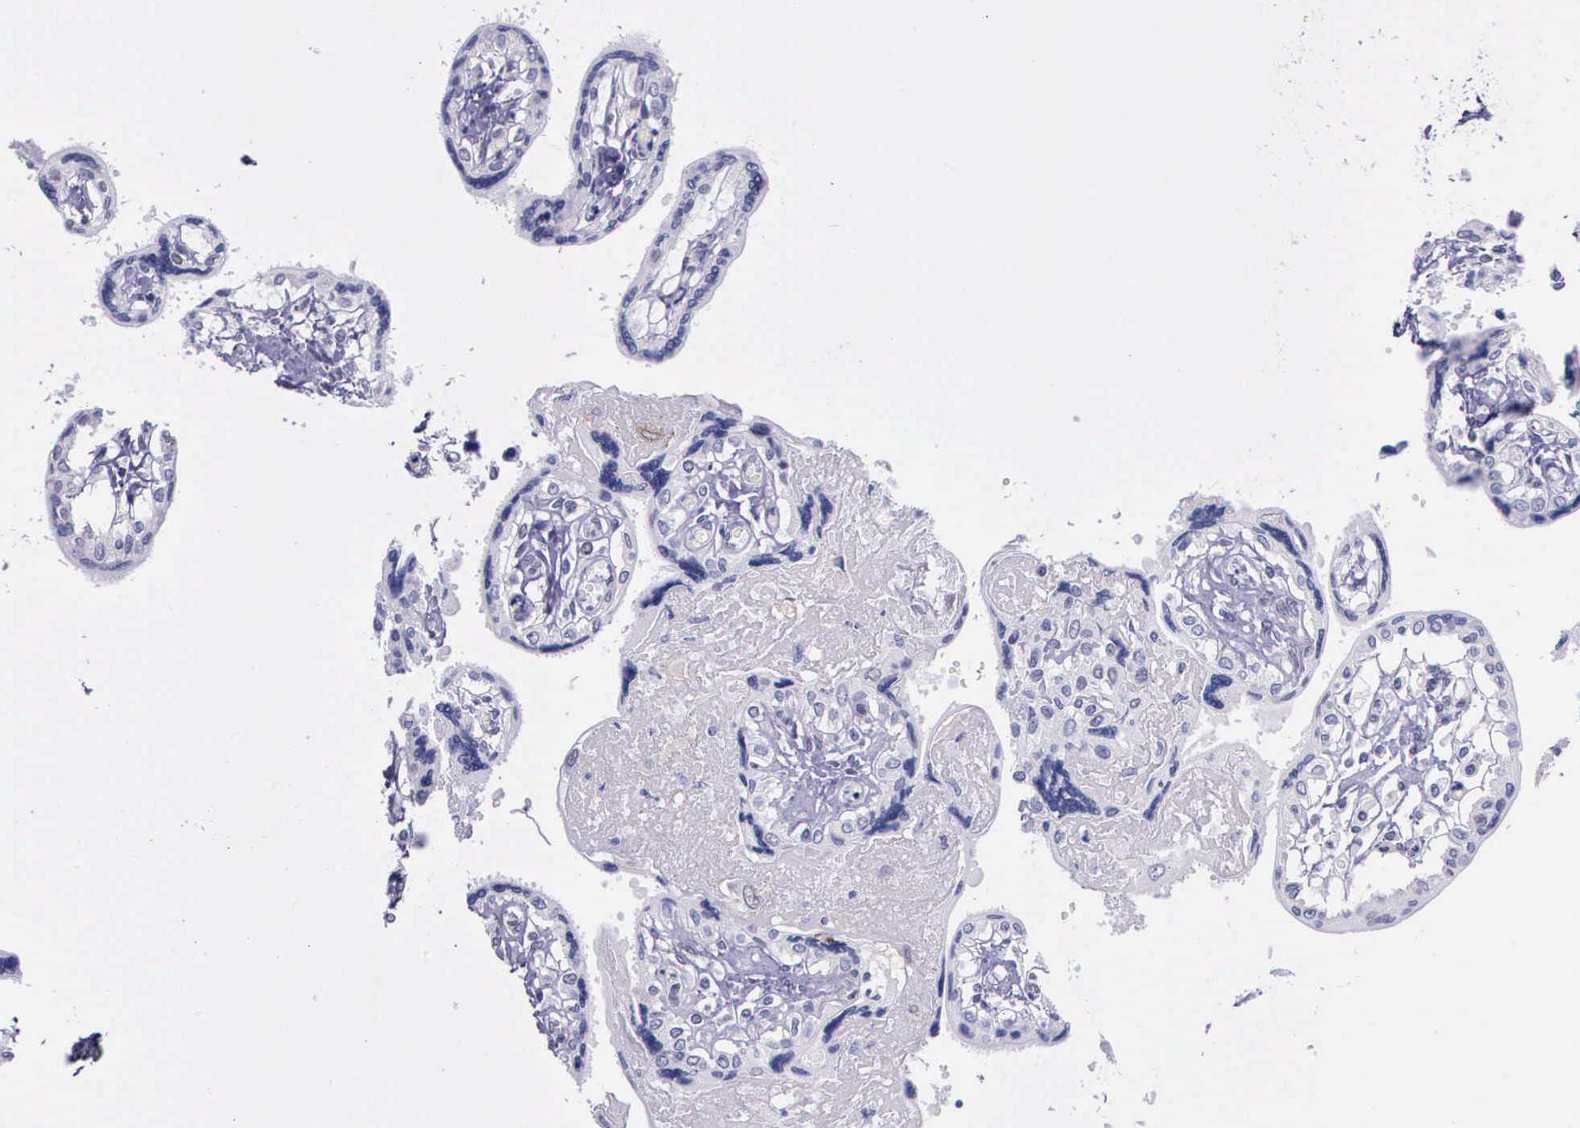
{"staining": {"intensity": "negative", "quantity": "none", "location": "none"}, "tissue": "placenta", "cell_type": "Decidual cells", "image_type": "normal", "snomed": [{"axis": "morphology", "description": "Normal tissue, NOS"}, {"axis": "topography", "description": "Placenta"}], "caption": "Immunohistochemistry (IHC) of unremarkable placenta shows no staining in decidual cells. (DAB (3,3'-diaminobenzidine) immunohistochemistry (IHC) visualized using brightfield microscopy, high magnification).", "gene": "AHNAK2", "patient": {"sex": "female", "age": 31}}